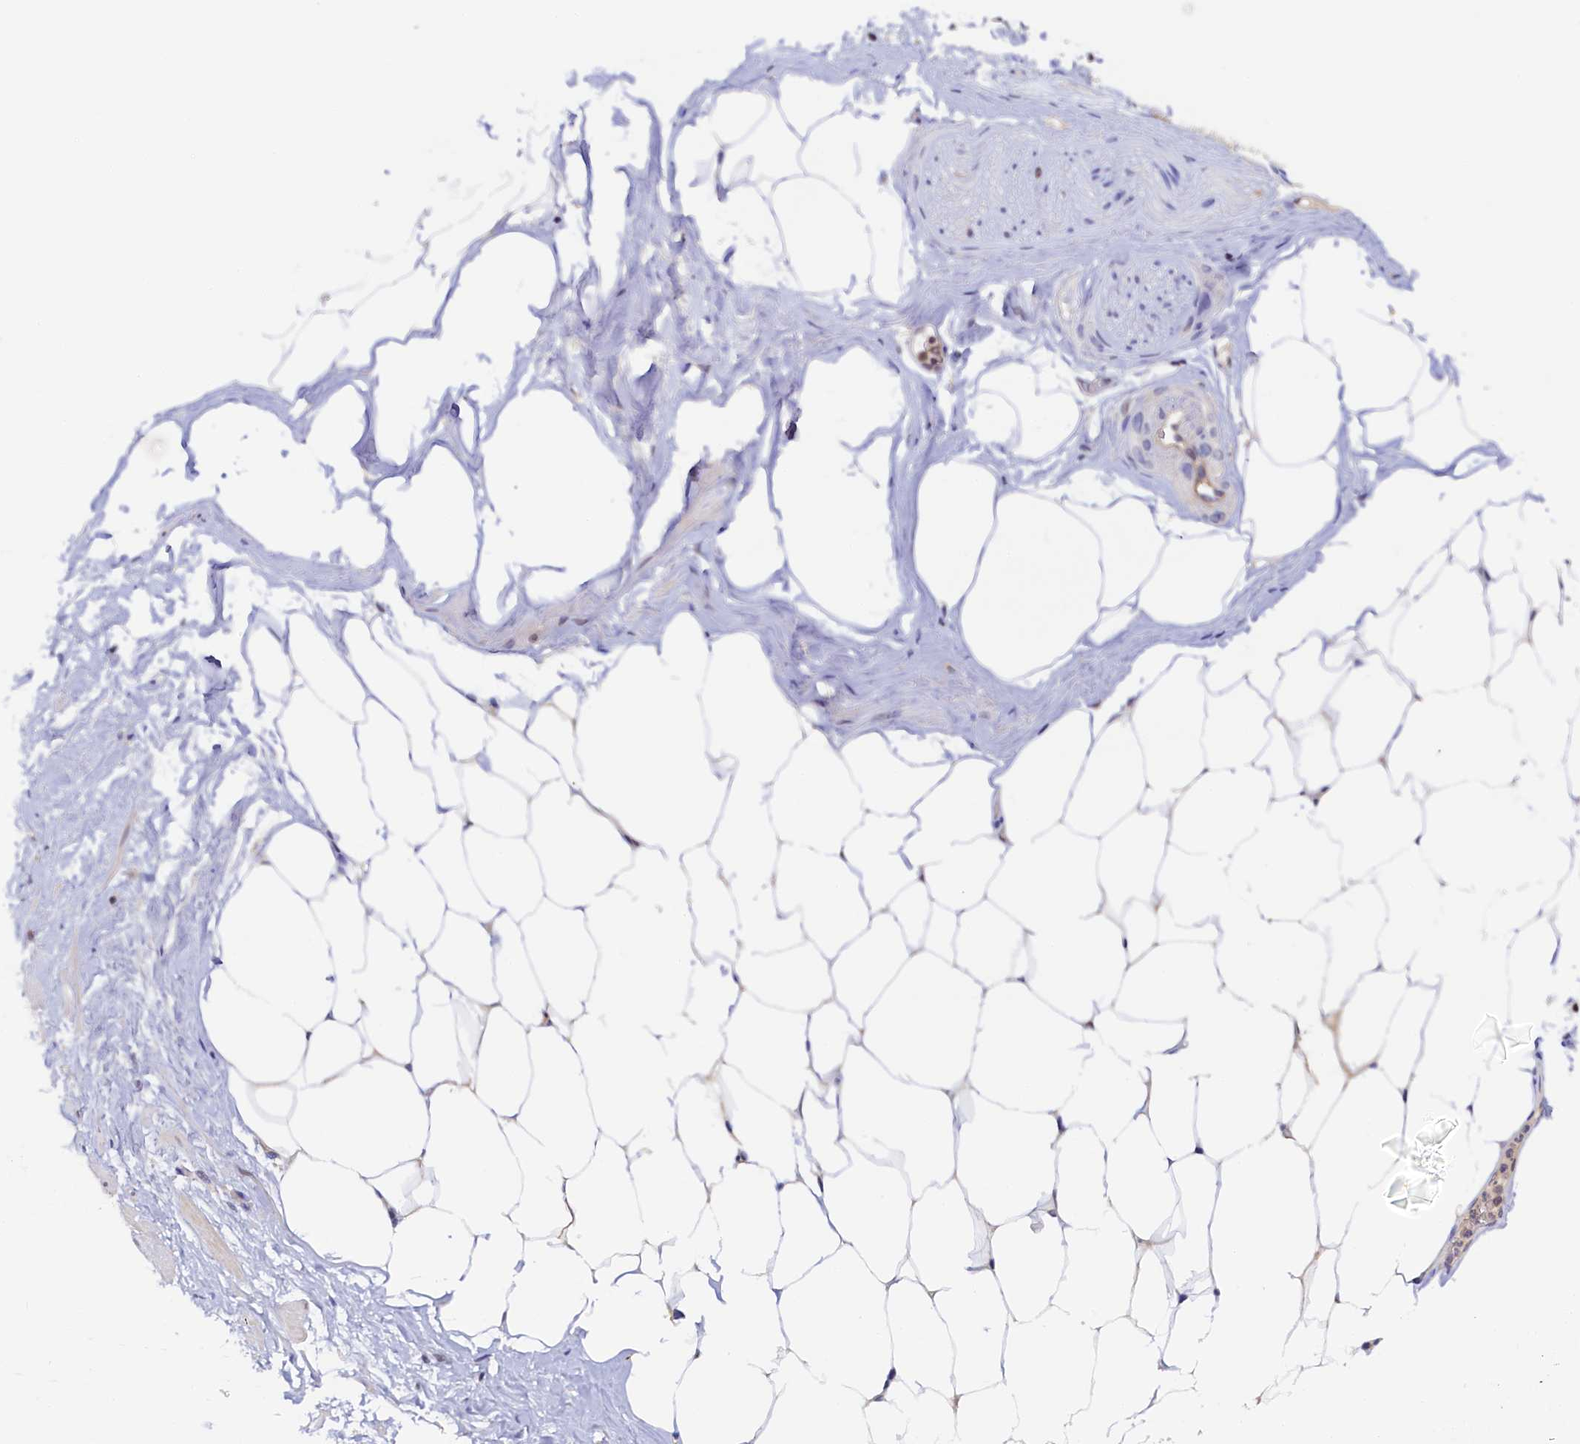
{"staining": {"intensity": "negative", "quantity": "none", "location": "none"}, "tissue": "adipose tissue", "cell_type": "Adipocytes", "image_type": "normal", "snomed": [{"axis": "morphology", "description": "Normal tissue, NOS"}, {"axis": "morphology", "description": "Adenocarcinoma, Low grade"}, {"axis": "topography", "description": "Prostate"}, {"axis": "topography", "description": "Peripheral nerve tissue"}], "caption": "High power microscopy image of an immunohistochemistry image of normal adipose tissue, revealing no significant expression in adipocytes.", "gene": "PAAF1", "patient": {"sex": "male", "age": 63}}